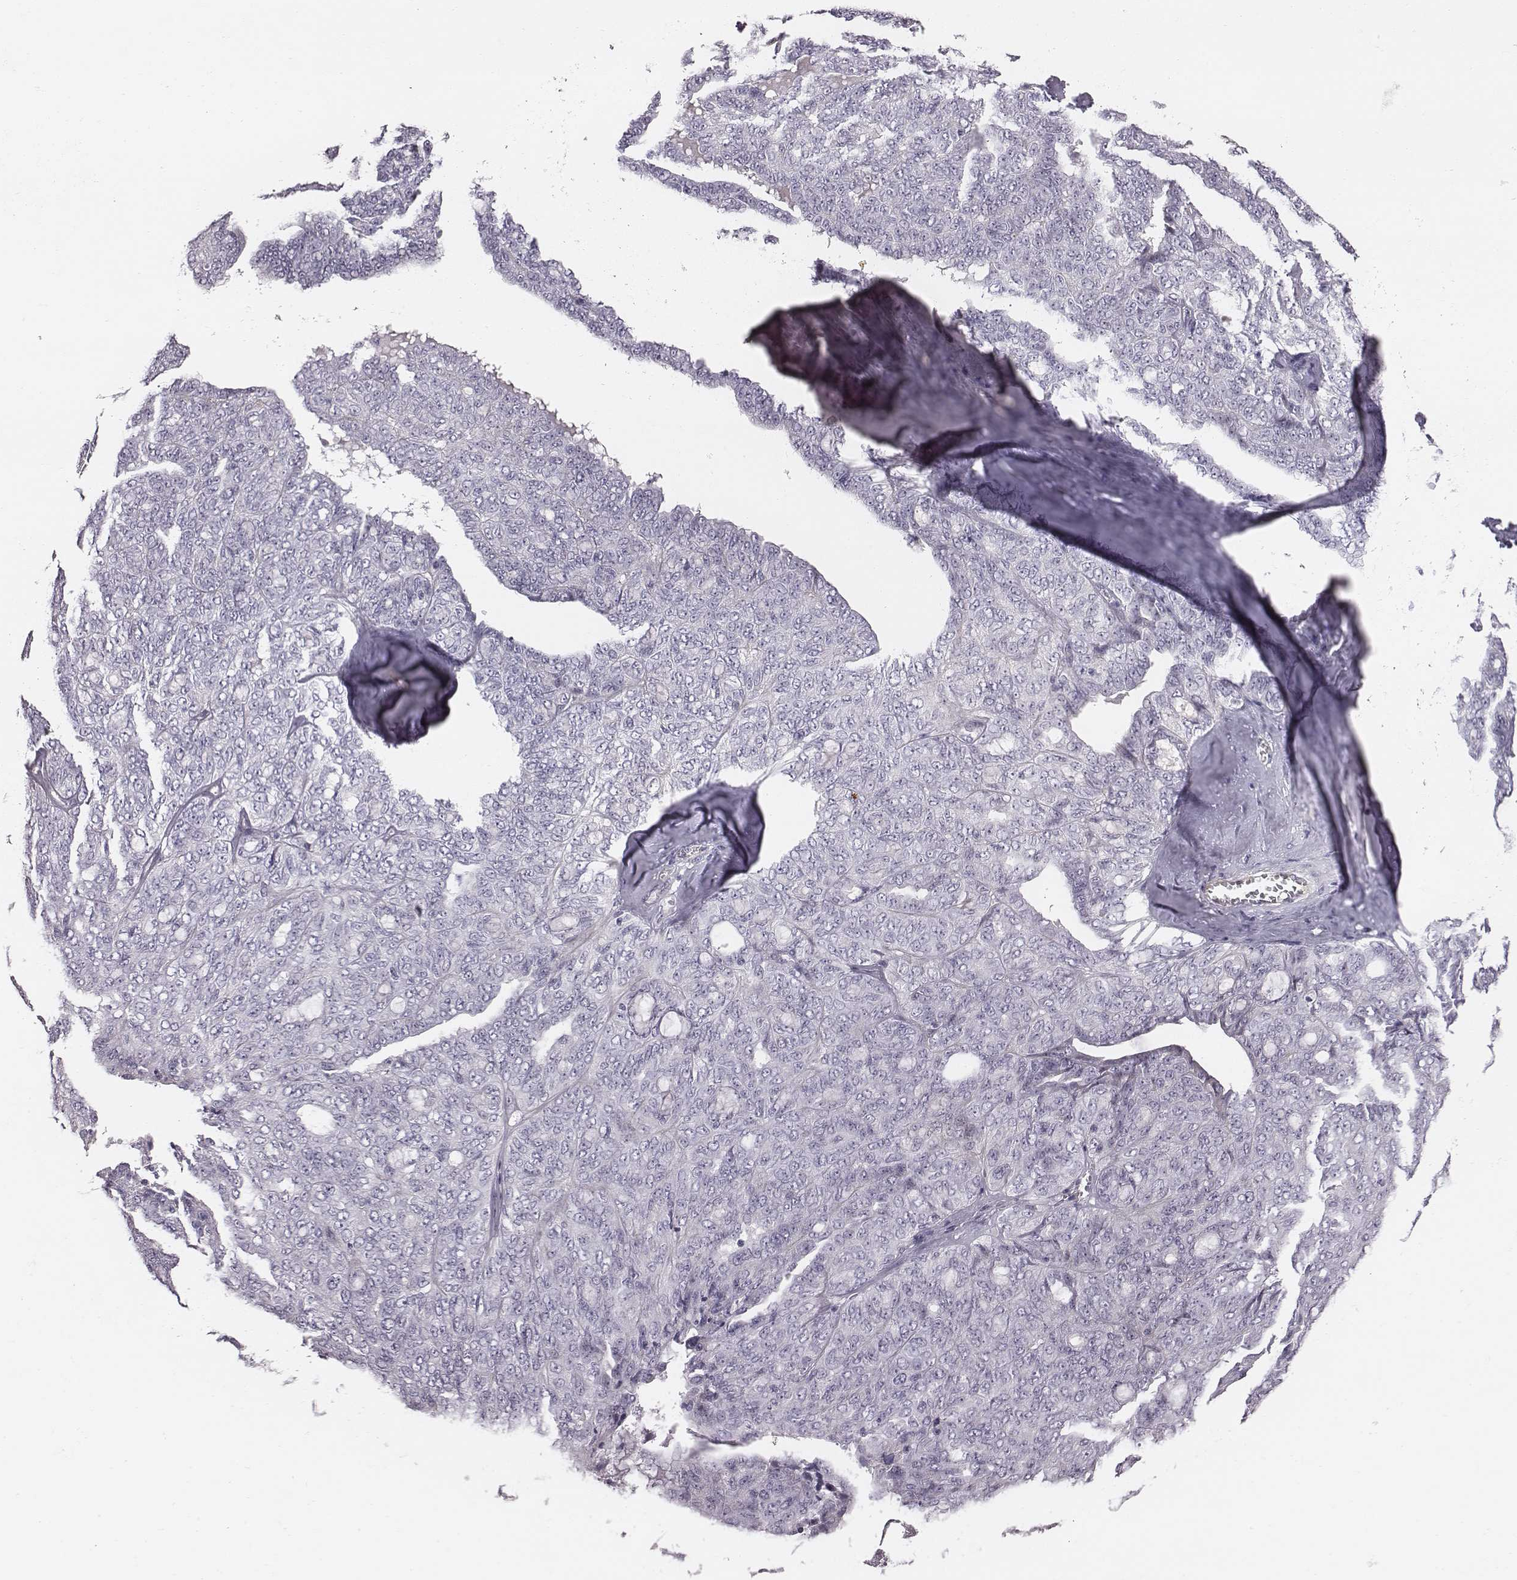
{"staining": {"intensity": "negative", "quantity": "none", "location": "none"}, "tissue": "ovarian cancer", "cell_type": "Tumor cells", "image_type": "cancer", "snomed": [{"axis": "morphology", "description": "Cystadenocarcinoma, serous, NOS"}, {"axis": "topography", "description": "Ovary"}], "caption": "A photomicrograph of serous cystadenocarcinoma (ovarian) stained for a protein demonstrates no brown staining in tumor cells.", "gene": "CACNG4", "patient": {"sex": "female", "age": 71}}